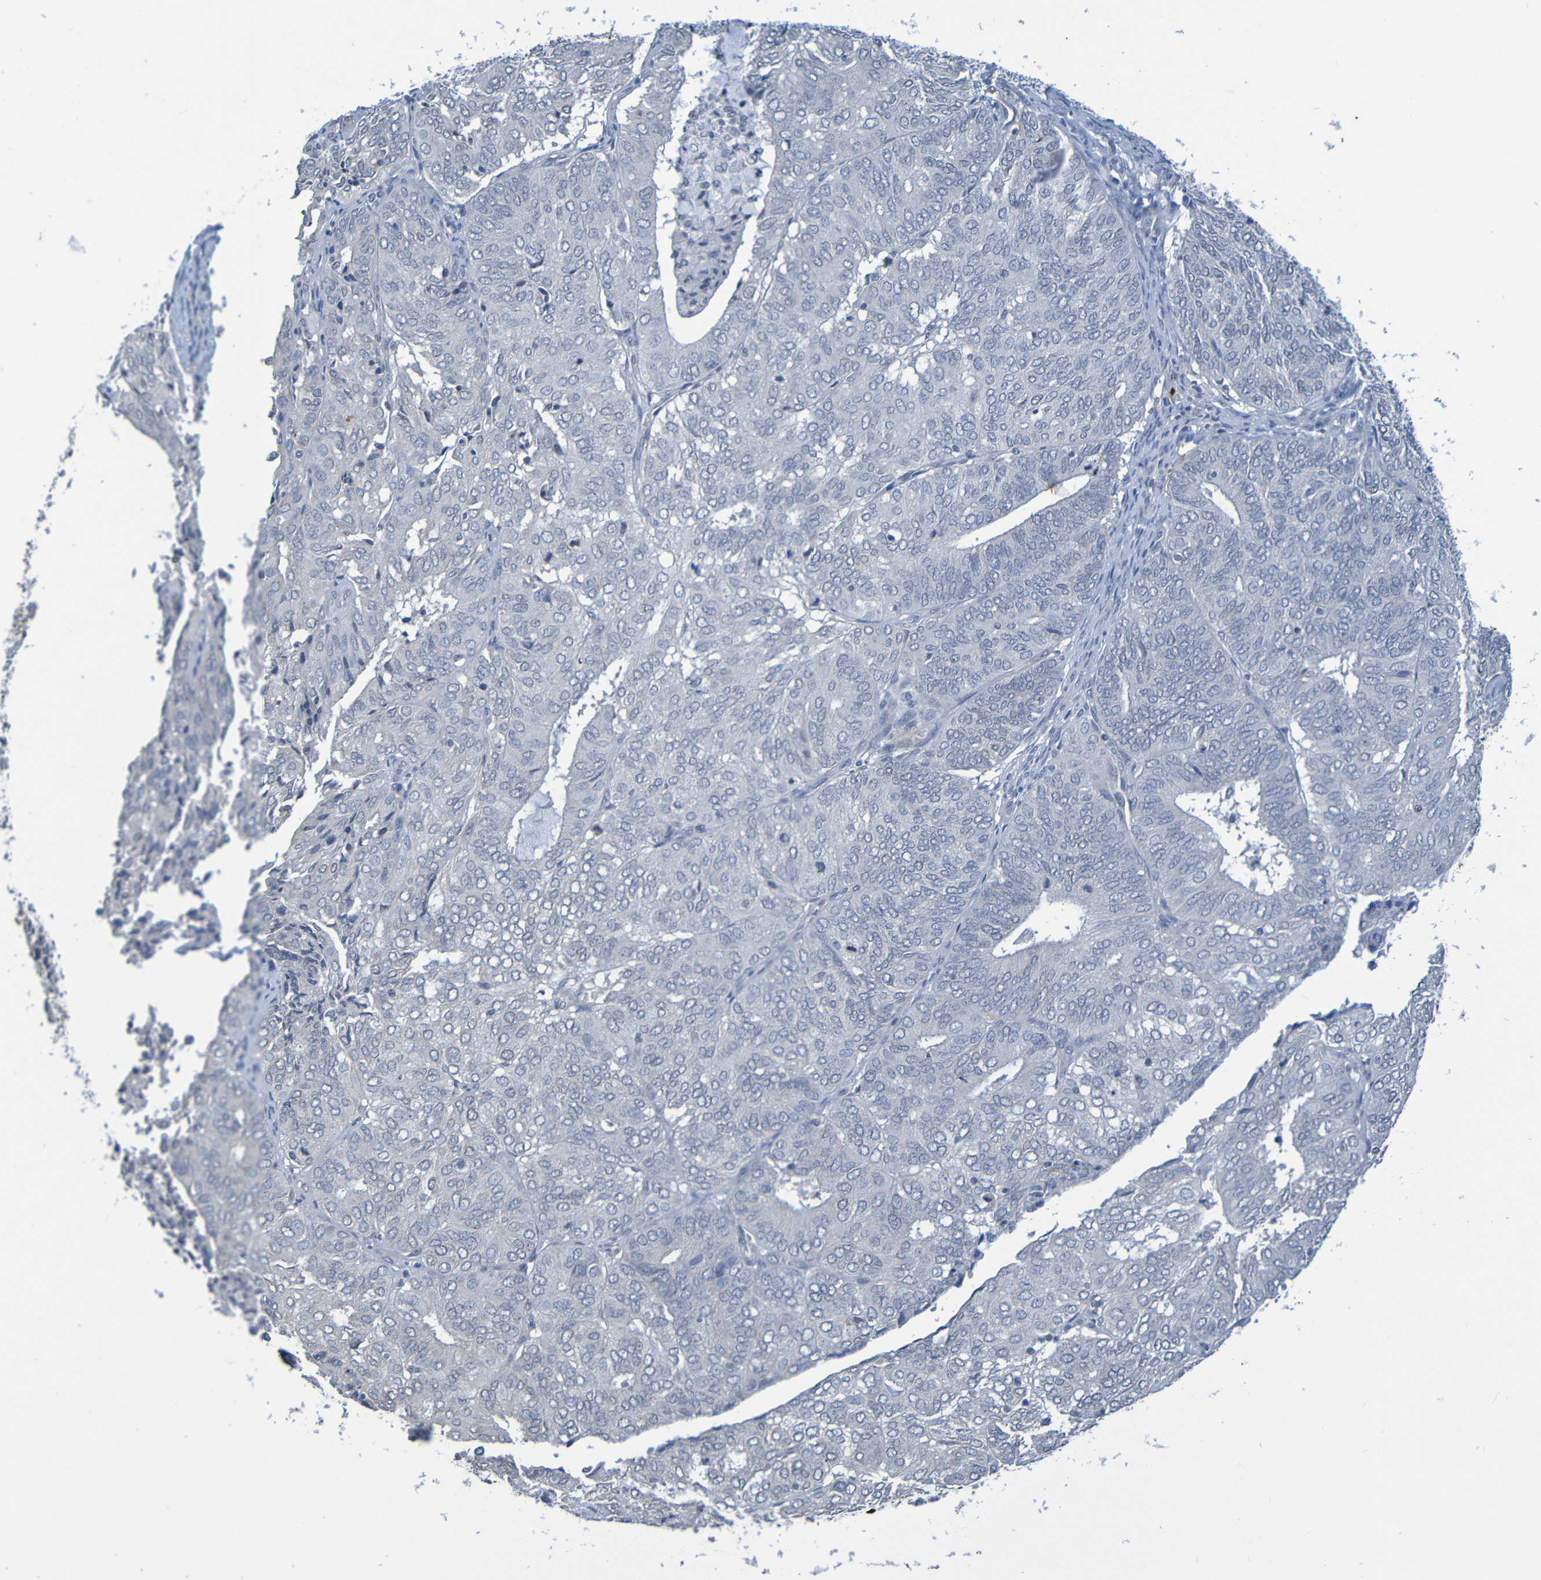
{"staining": {"intensity": "negative", "quantity": "none", "location": "none"}, "tissue": "endometrial cancer", "cell_type": "Tumor cells", "image_type": "cancer", "snomed": [{"axis": "morphology", "description": "Adenocarcinoma, NOS"}, {"axis": "topography", "description": "Uterus"}], "caption": "The immunohistochemistry (IHC) histopathology image has no significant positivity in tumor cells of endometrial adenocarcinoma tissue.", "gene": "C3AR1", "patient": {"sex": "female", "age": 60}}